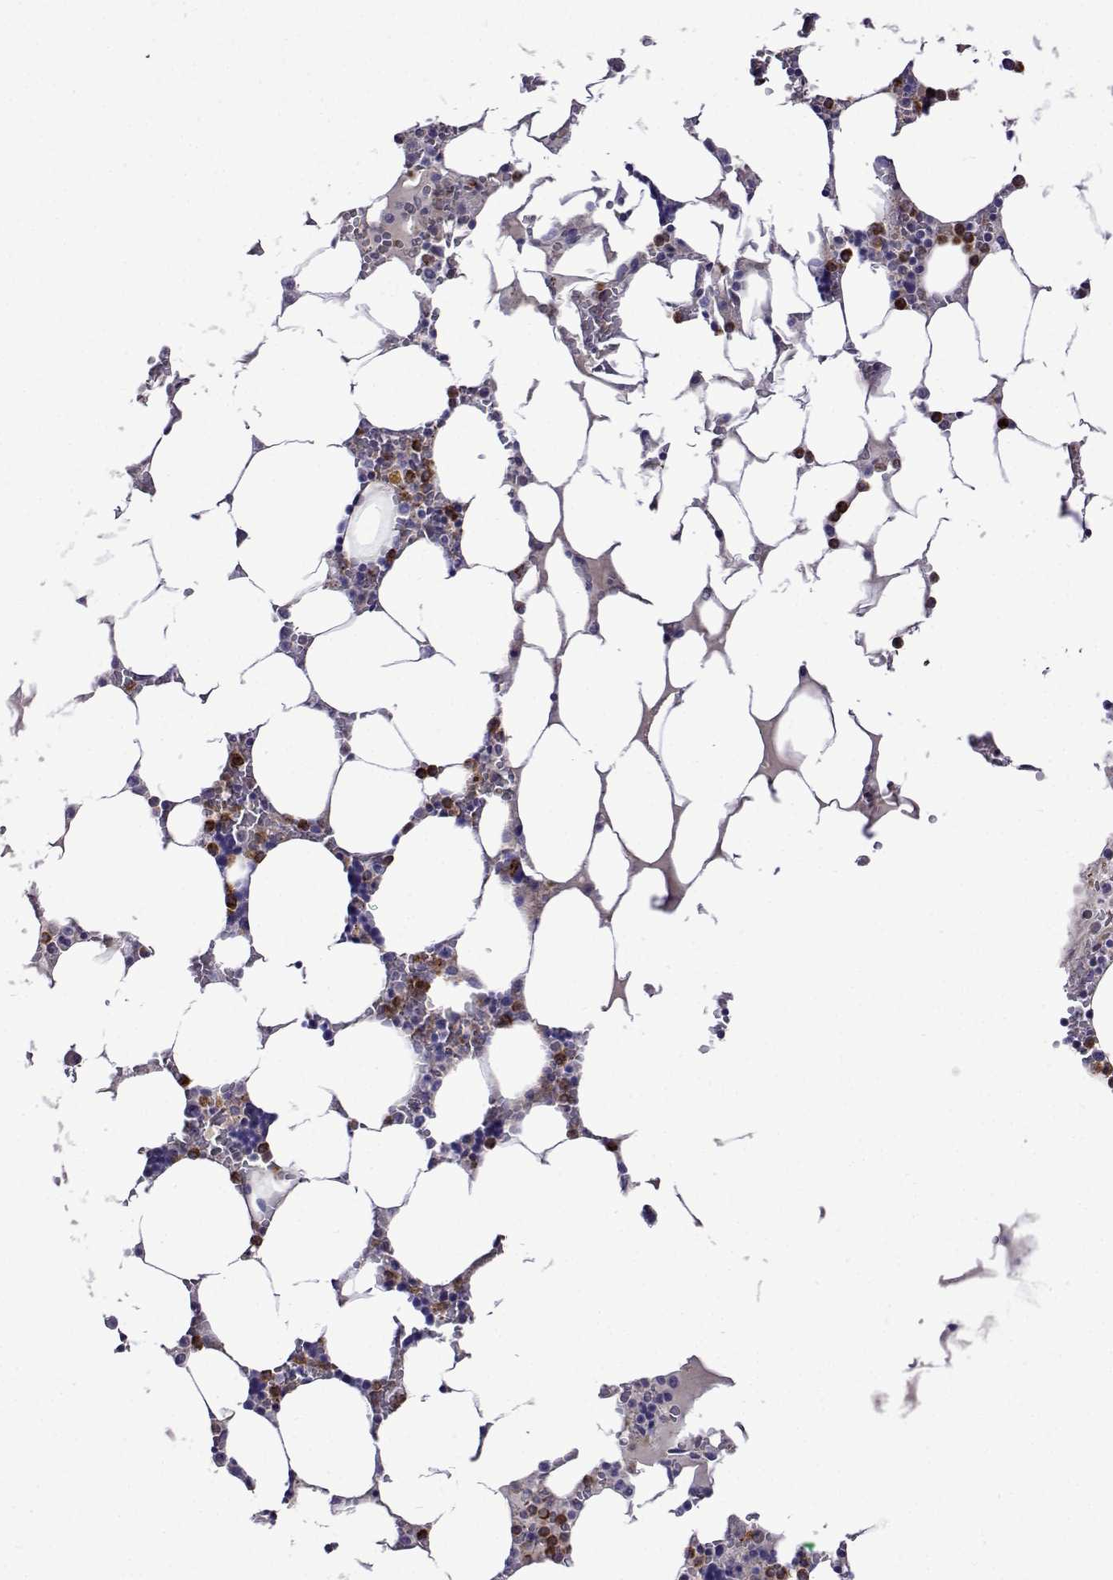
{"staining": {"intensity": "strong", "quantity": "<25%", "location": "cytoplasmic/membranous"}, "tissue": "bone marrow", "cell_type": "Hematopoietic cells", "image_type": "normal", "snomed": [{"axis": "morphology", "description": "Normal tissue, NOS"}, {"axis": "topography", "description": "Bone marrow"}], "caption": "Immunohistochemistry photomicrograph of unremarkable bone marrow stained for a protein (brown), which shows medium levels of strong cytoplasmic/membranous staining in about <25% of hematopoietic cells.", "gene": "SULT2A1", "patient": {"sex": "male", "age": 64}}